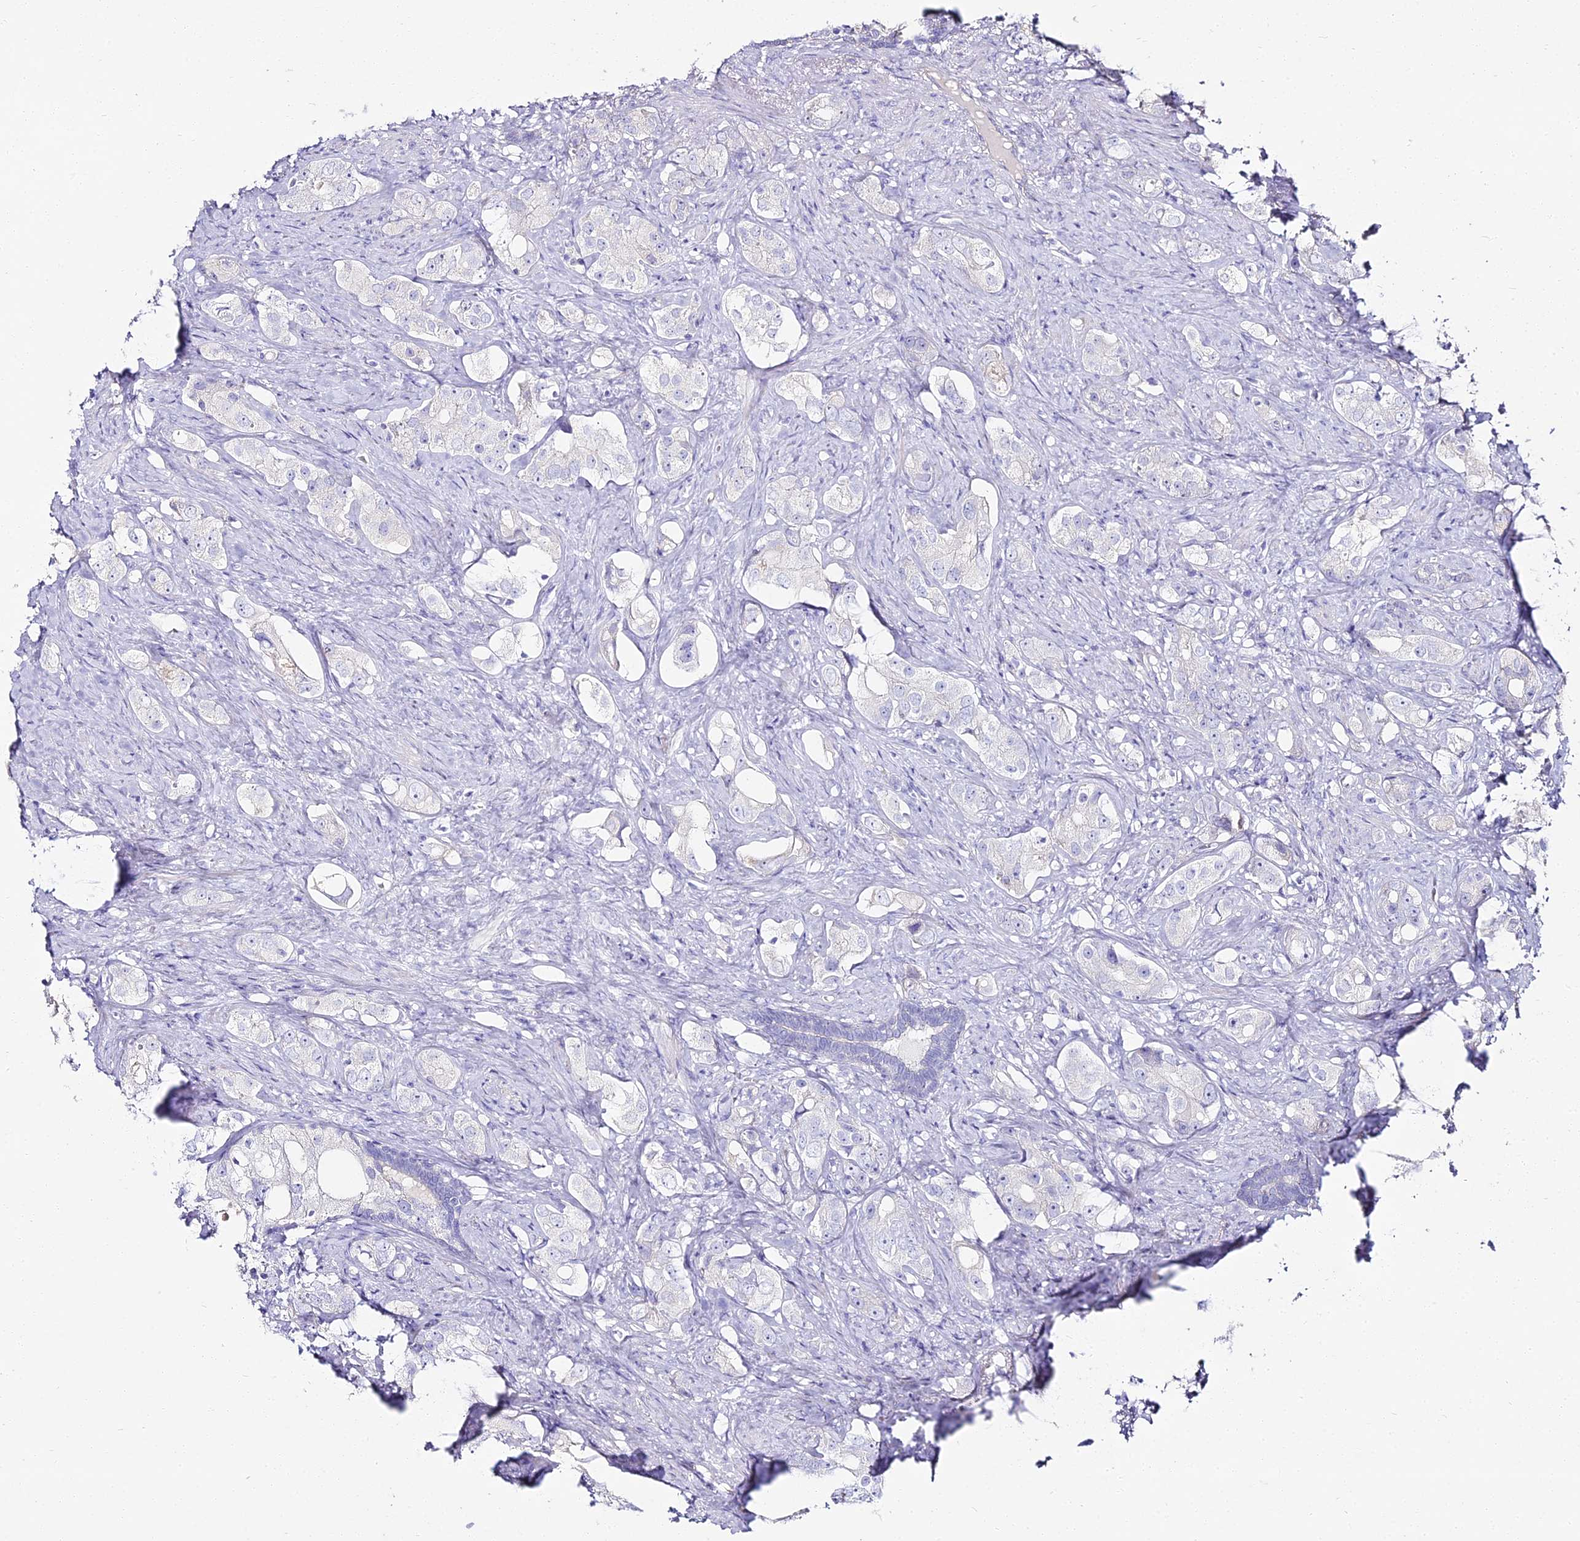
{"staining": {"intensity": "negative", "quantity": "none", "location": "none"}, "tissue": "prostate cancer", "cell_type": "Tumor cells", "image_type": "cancer", "snomed": [{"axis": "morphology", "description": "Adenocarcinoma, High grade"}, {"axis": "topography", "description": "Prostate"}], "caption": "Micrograph shows no significant protein staining in tumor cells of prostate cancer (high-grade adenocarcinoma).", "gene": "ALPG", "patient": {"sex": "male", "age": 63}}